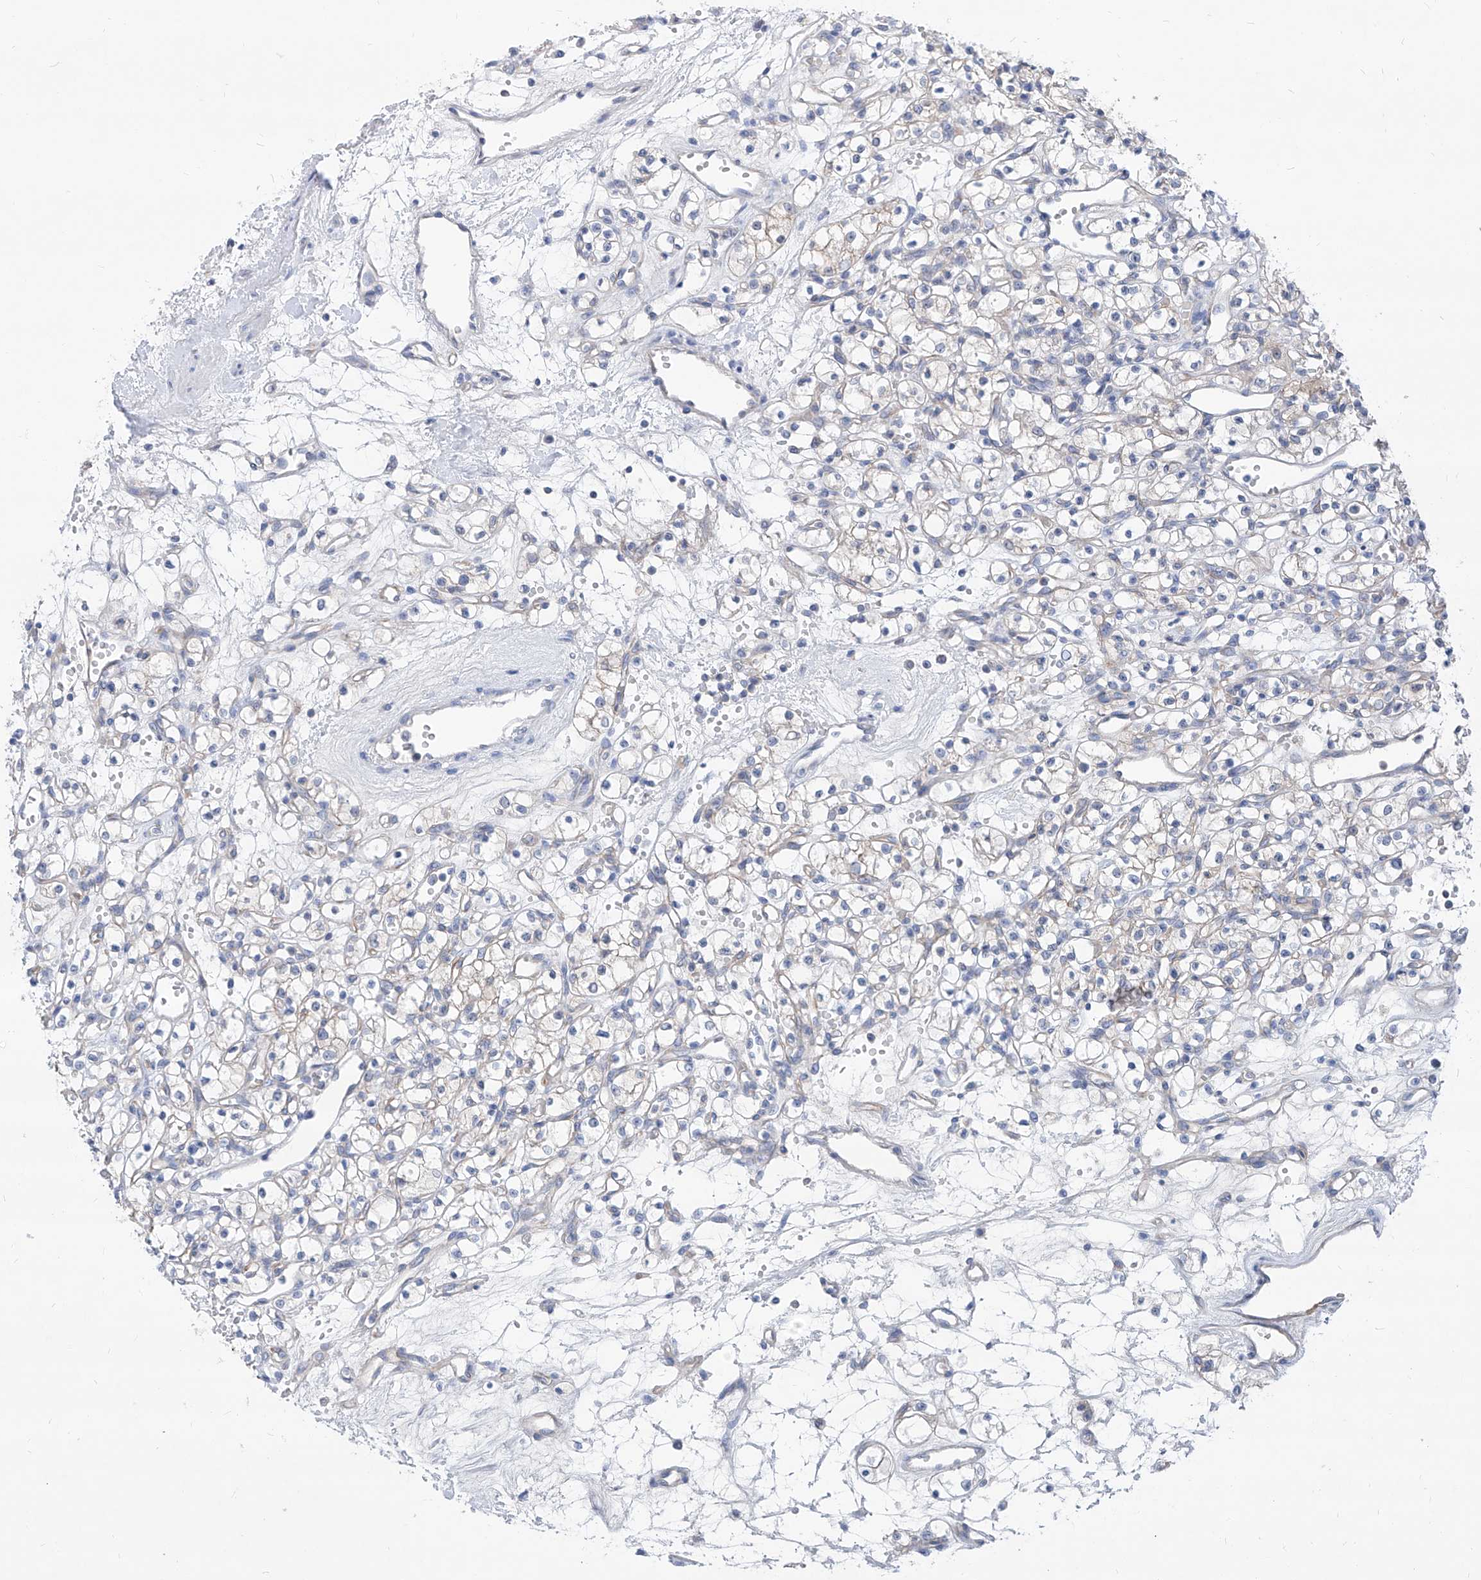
{"staining": {"intensity": "negative", "quantity": "none", "location": "none"}, "tissue": "renal cancer", "cell_type": "Tumor cells", "image_type": "cancer", "snomed": [{"axis": "morphology", "description": "Adenocarcinoma, NOS"}, {"axis": "topography", "description": "Kidney"}], "caption": "Micrograph shows no significant protein positivity in tumor cells of renal adenocarcinoma.", "gene": "AKAP10", "patient": {"sex": "female", "age": 59}}